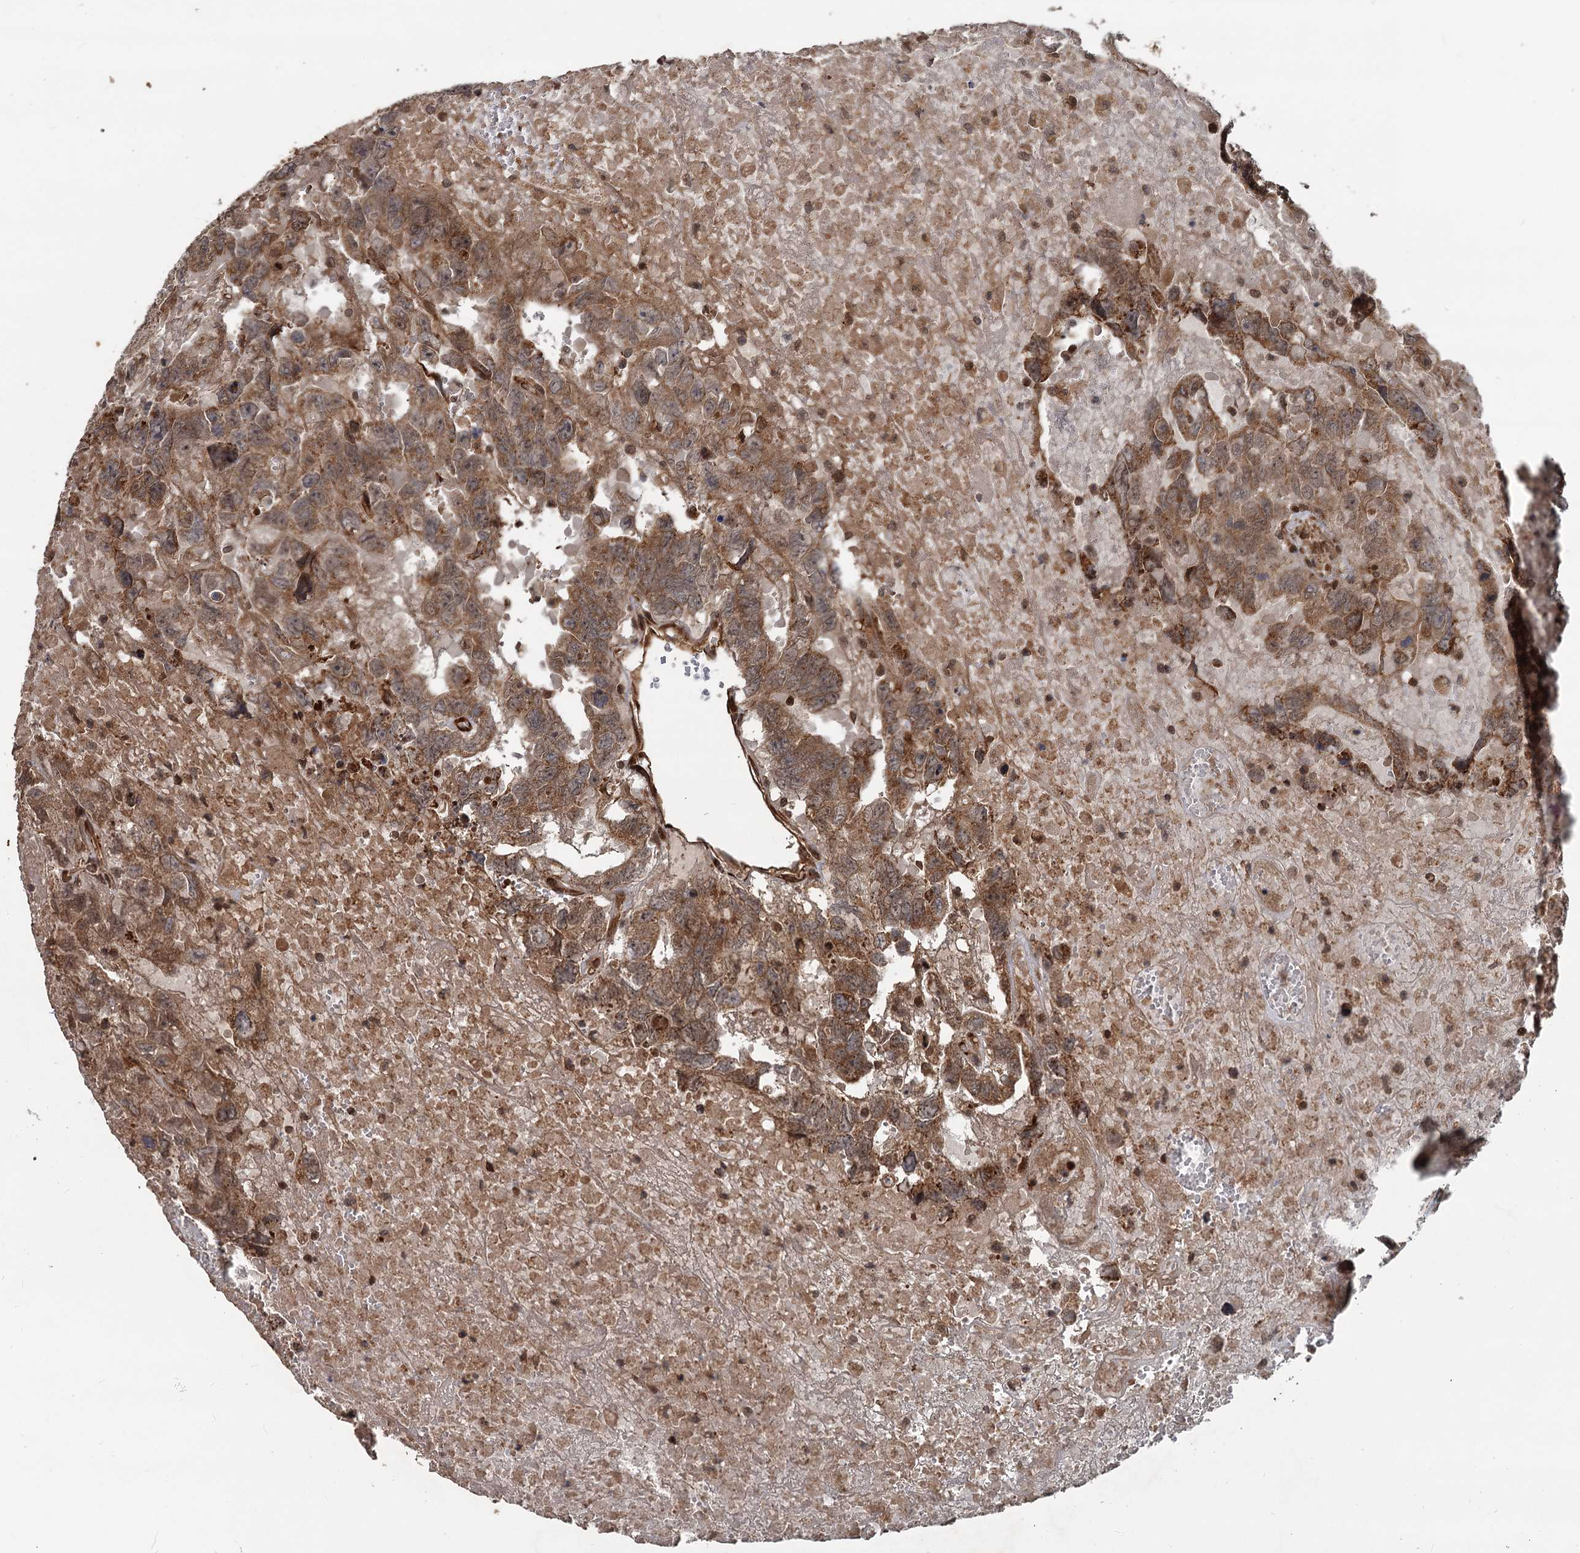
{"staining": {"intensity": "moderate", "quantity": ">75%", "location": "cytoplasmic/membranous,nuclear"}, "tissue": "testis cancer", "cell_type": "Tumor cells", "image_type": "cancer", "snomed": [{"axis": "morphology", "description": "Carcinoma, Embryonal, NOS"}, {"axis": "topography", "description": "Testis"}], "caption": "Testis embryonal carcinoma stained with IHC exhibits moderate cytoplasmic/membranous and nuclear expression in about >75% of tumor cells. (Brightfield microscopy of DAB IHC at high magnification).", "gene": "STUB1", "patient": {"sex": "male", "age": 45}}